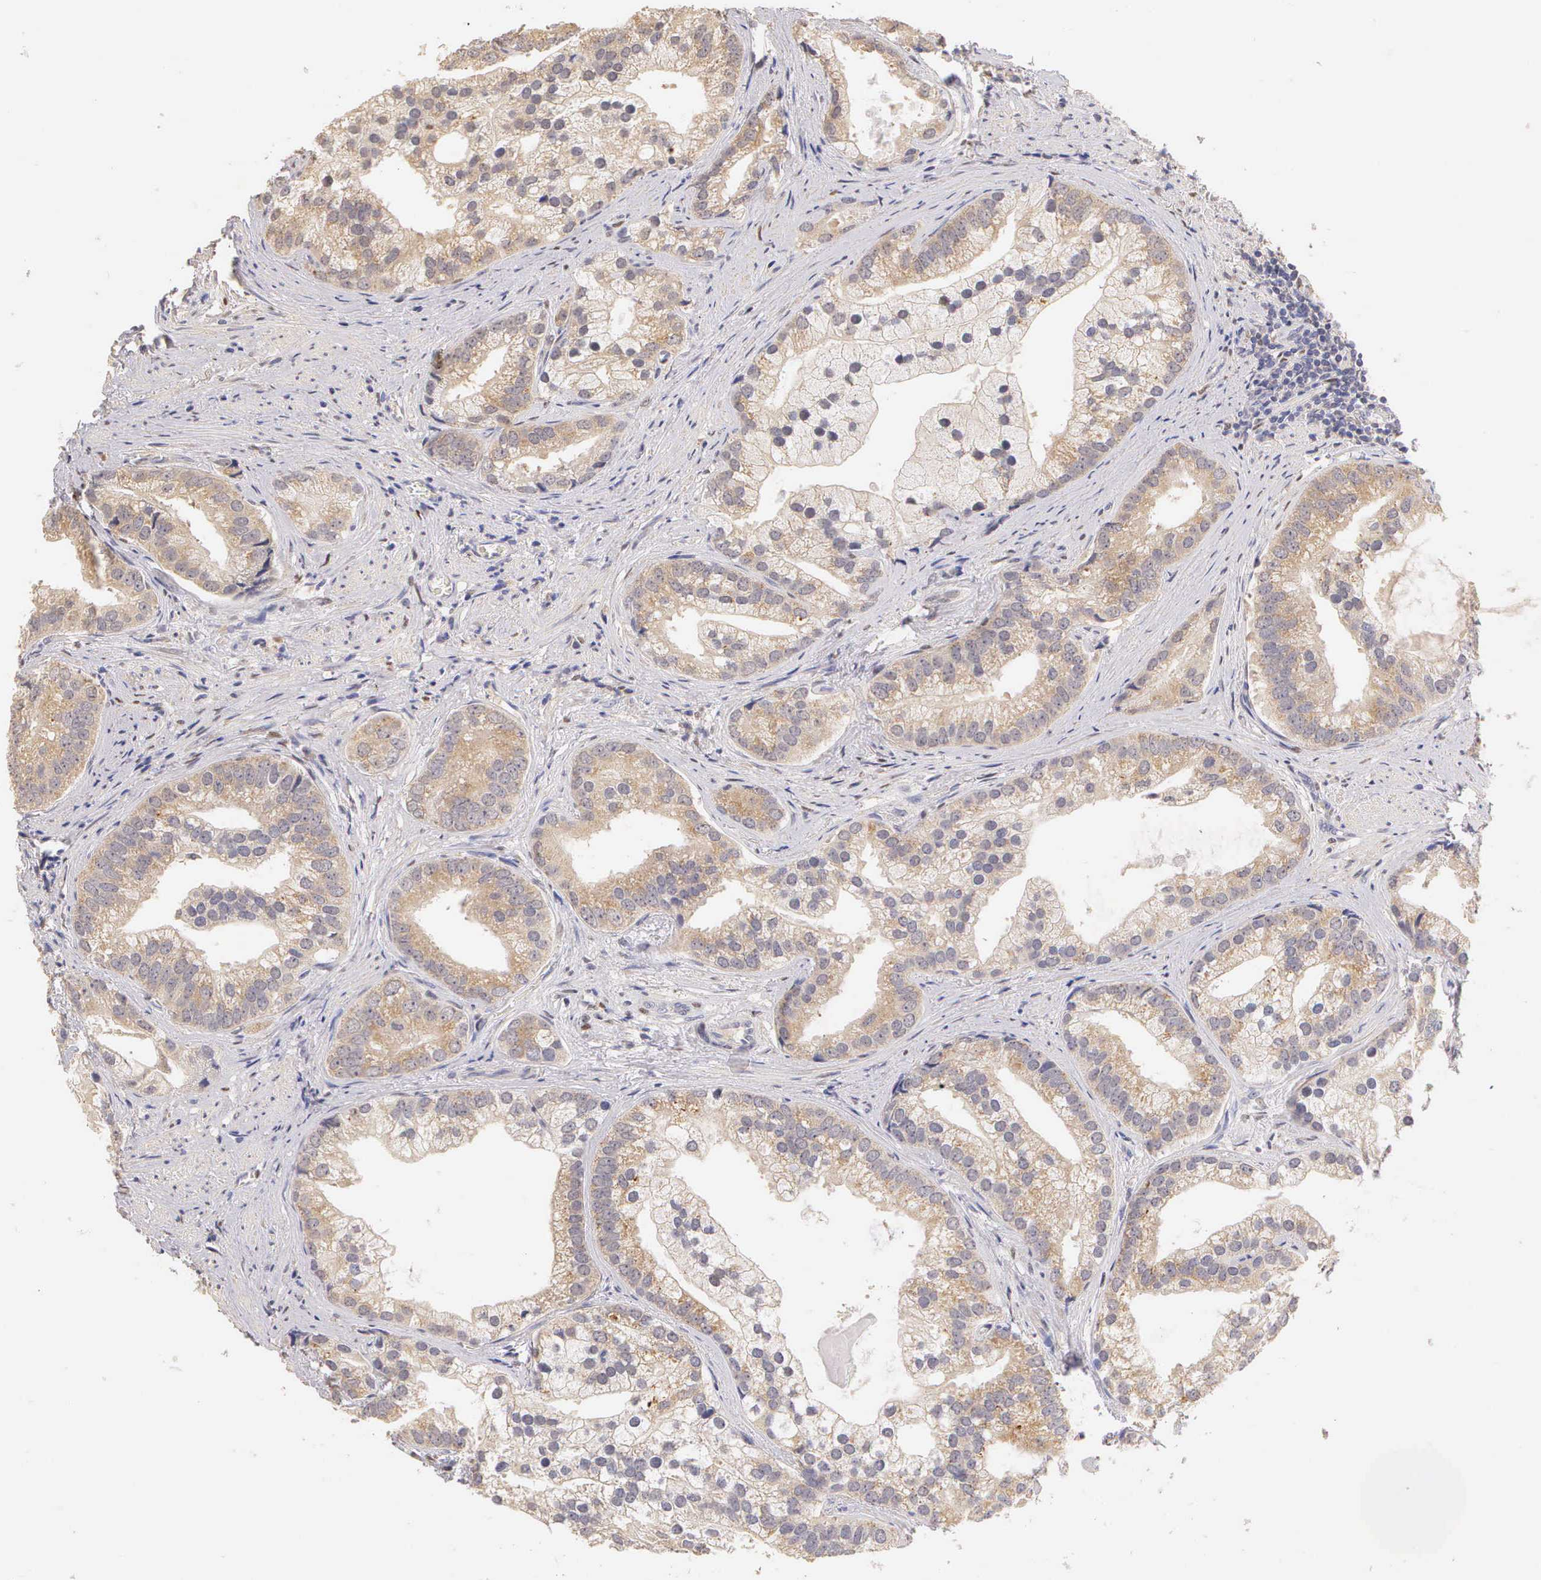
{"staining": {"intensity": "weak", "quantity": ">75%", "location": "cytoplasmic/membranous"}, "tissue": "prostate cancer", "cell_type": "Tumor cells", "image_type": "cancer", "snomed": [{"axis": "morphology", "description": "Adenocarcinoma, Low grade"}, {"axis": "topography", "description": "Prostate"}], "caption": "IHC of prostate cancer reveals low levels of weak cytoplasmic/membranous expression in about >75% of tumor cells.", "gene": "ESR1", "patient": {"sex": "male", "age": 71}}